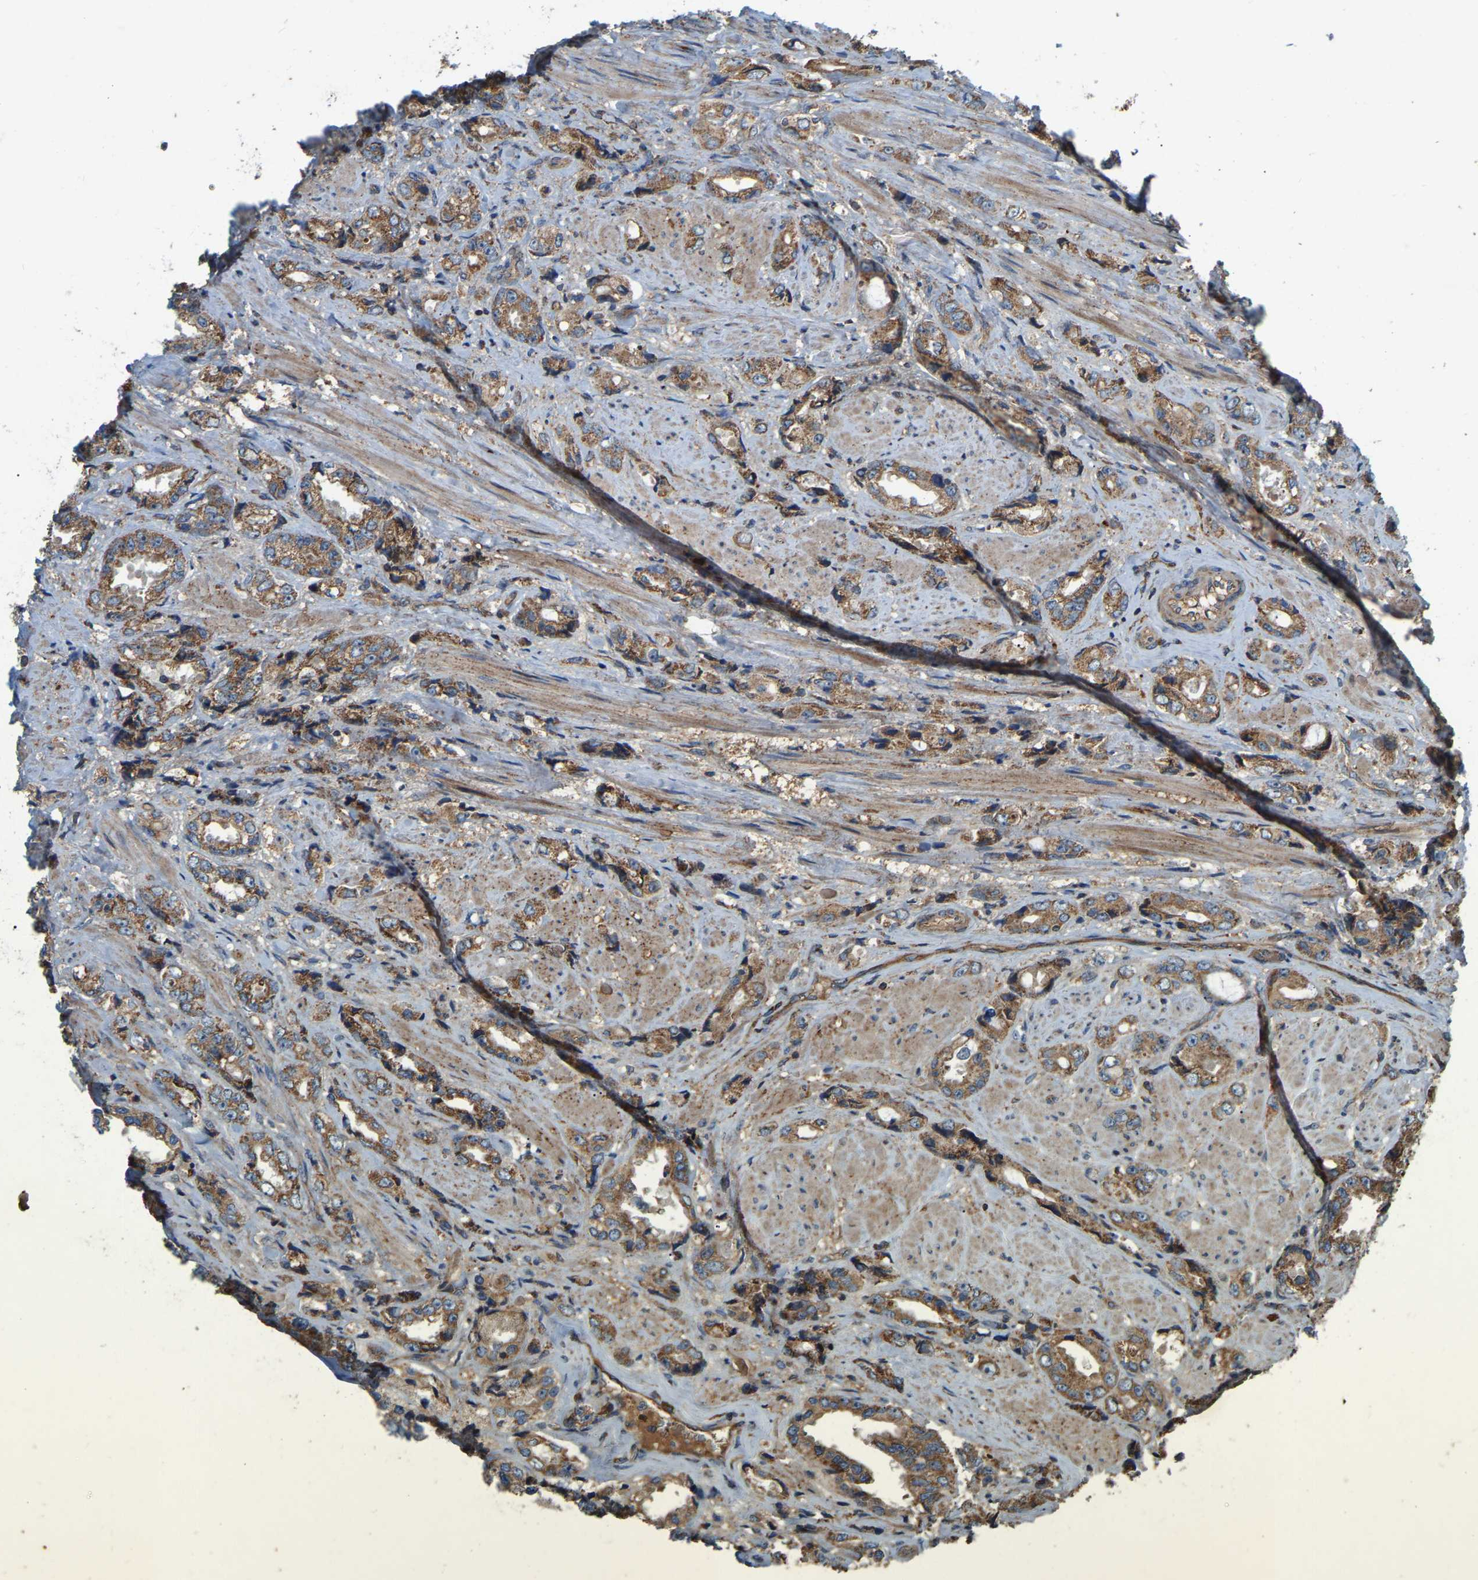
{"staining": {"intensity": "moderate", "quantity": ">75%", "location": "cytoplasmic/membranous"}, "tissue": "prostate cancer", "cell_type": "Tumor cells", "image_type": "cancer", "snomed": [{"axis": "morphology", "description": "Adenocarcinoma, High grade"}, {"axis": "topography", "description": "Prostate"}], "caption": "Prostate adenocarcinoma (high-grade) stained with a protein marker shows moderate staining in tumor cells.", "gene": "SAMD9L", "patient": {"sex": "male", "age": 61}}